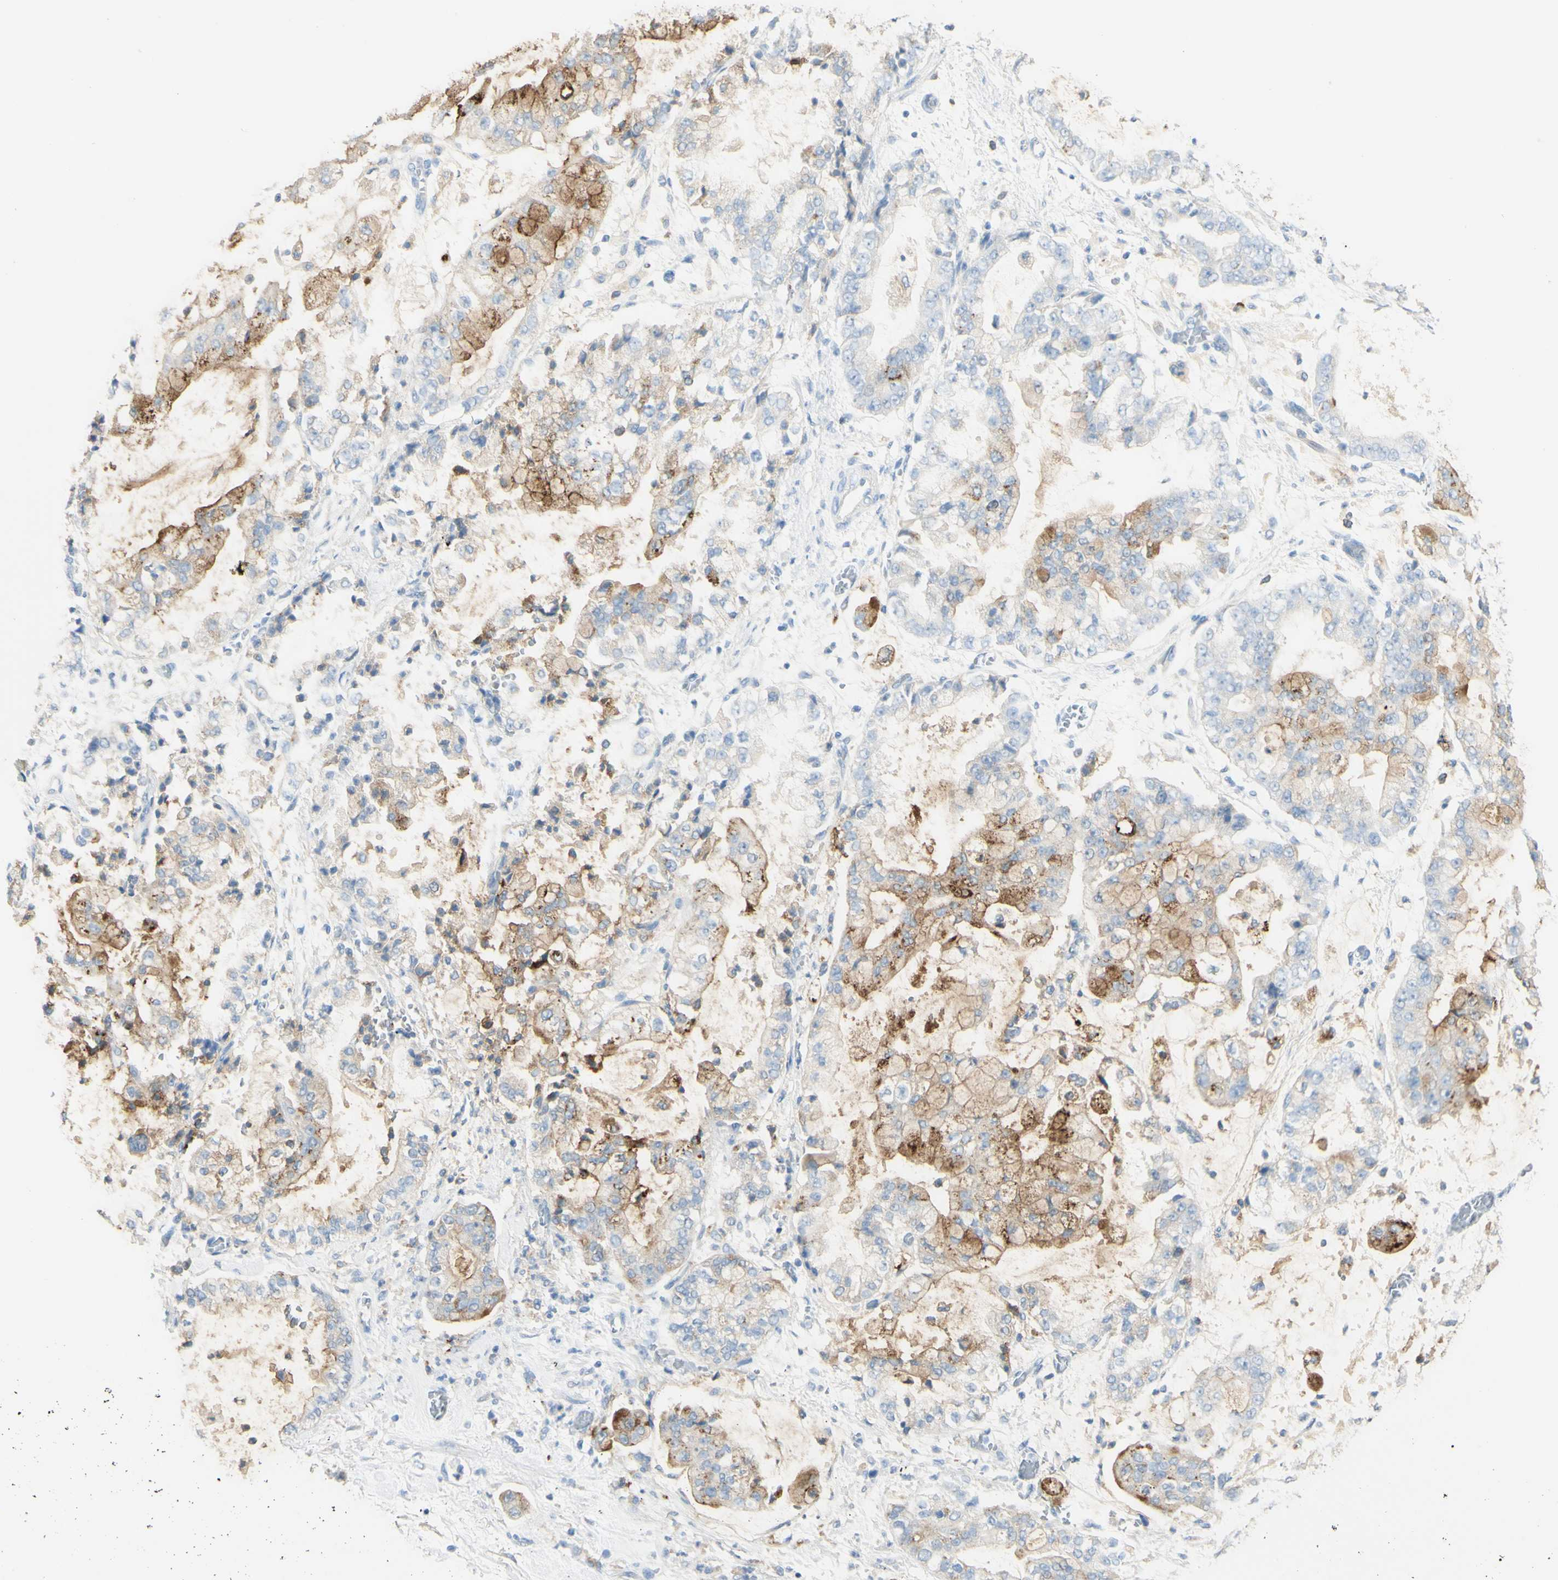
{"staining": {"intensity": "weak", "quantity": "25%-75%", "location": "cytoplasmic/membranous"}, "tissue": "stomach cancer", "cell_type": "Tumor cells", "image_type": "cancer", "snomed": [{"axis": "morphology", "description": "Adenocarcinoma, NOS"}, {"axis": "topography", "description": "Stomach"}], "caption": "Human adenocarcinoma (stomach) stained with a brown dye reveals weak cytoplasmic/membranous positive positivity in about 25%-75% of tumor cells.", "gene": "TSPAN1", "patient": {"sex": "male", "age": 76}}